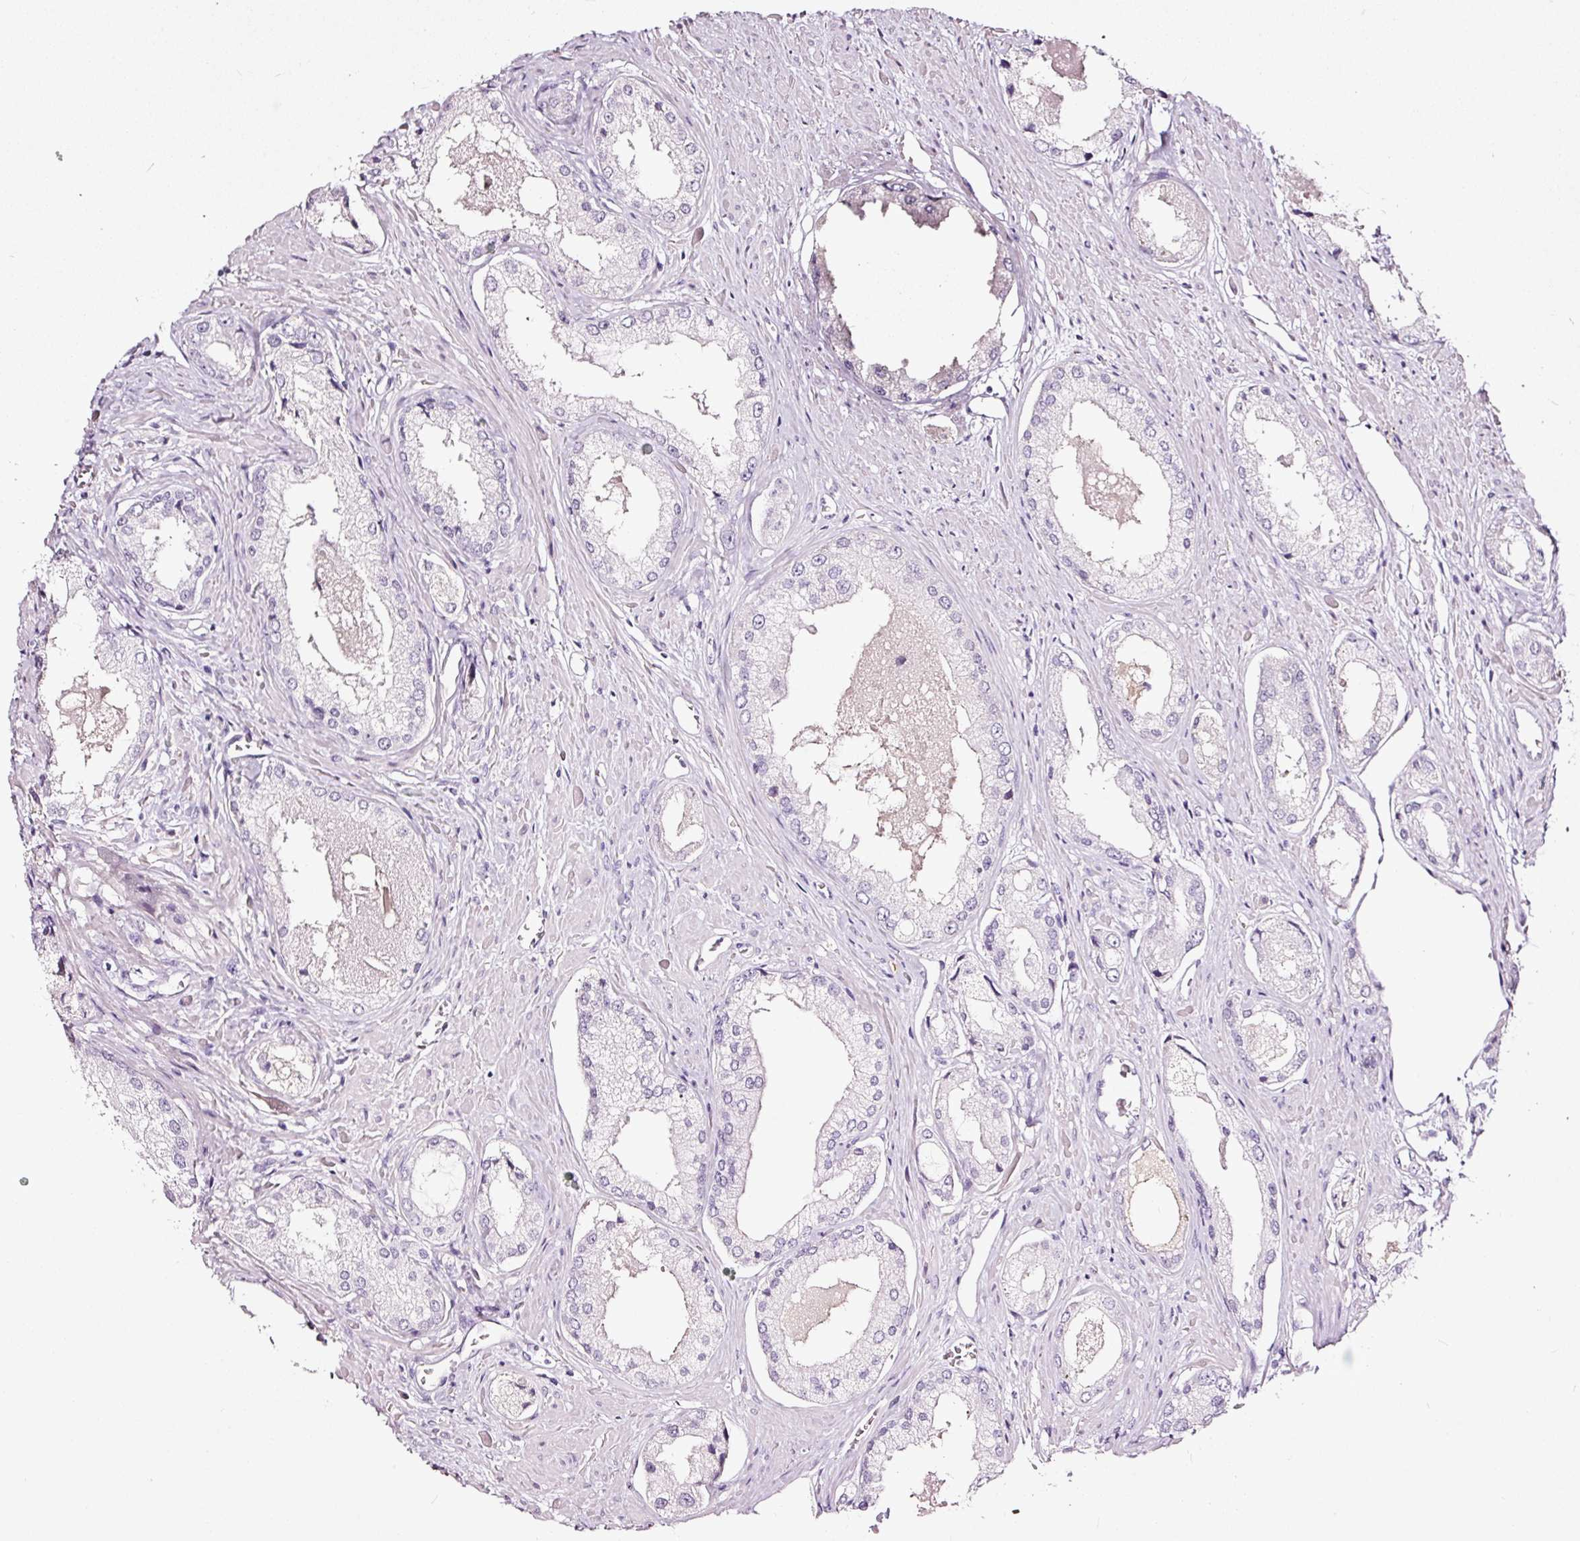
{"staining": {"intensity": "negative", "quantity": "none", "location": "none"}, "tissue": "prostate cancer", "cell_type": "Tumor cells", "image_type": "cancer", "snomed": [{"axis": "morphology", "description": "Adenocarcinoma, Low grade"}, {"axis": "topography", "description": "Prostate"}], "caption": "Prostate adenocarcinoma (low-grade) was stained to show a protein in brown. There is no significant expression in tumor cells.", "gene": "LAMP3", "patient": {"sex": "male", "age": 68}}